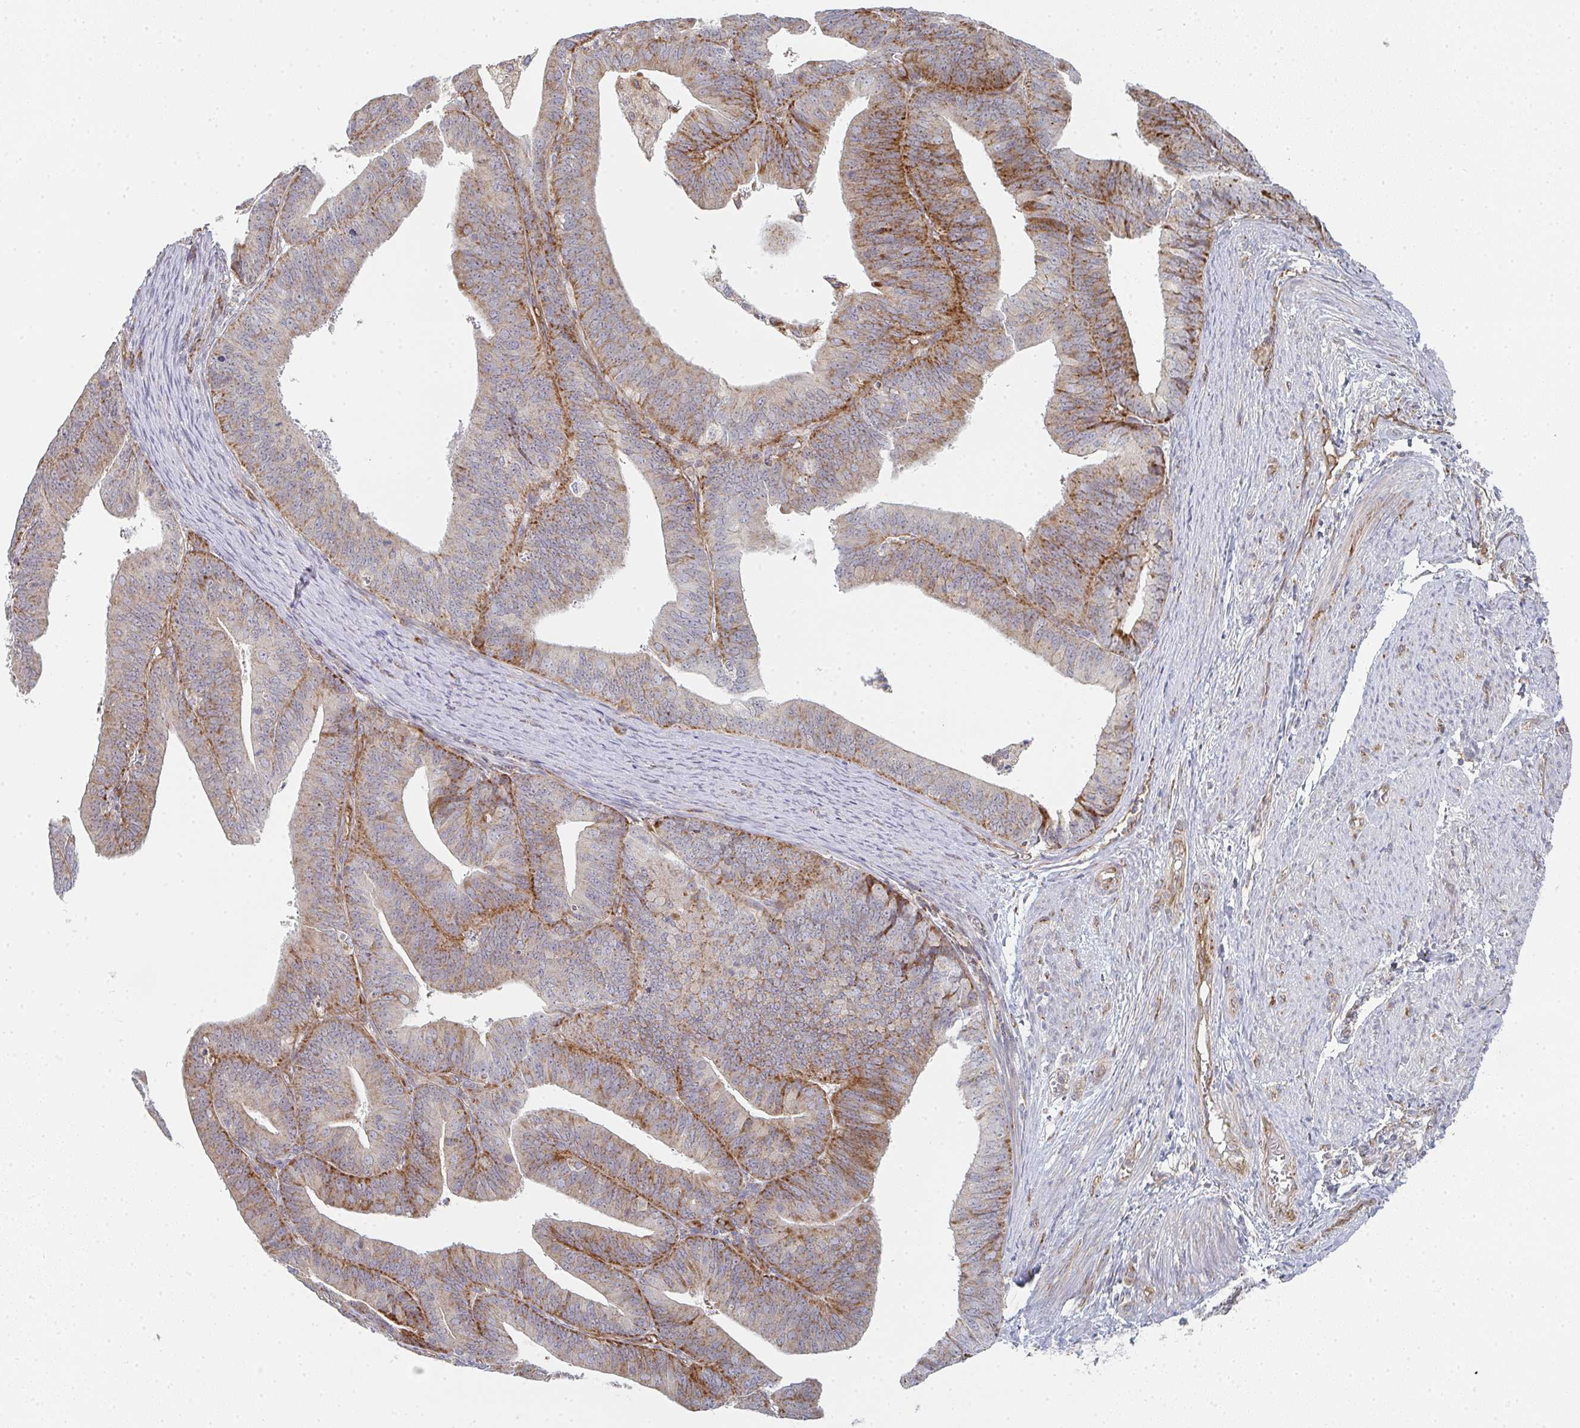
{"staining": {"intensity": "strong", "quantity": "<25%", "location": "cytoplasmic/membranous"}, "tissue": "endometrial cancer", "cell_type": "Tumor cells", "image_type": "cancer", "snomed": [{"axis": "morphology", "description": "Adenocarcinoma, NOS"}, {"axis": "topography", "description": "Endometrium"}], "caption": "Immunohistochemical staining of endometrial cancer (adenocarcinoma) reveals medium levels of strong cytoplasmic/membranous protein expression in approximately <25% of tumor cells.", "gene": "ZNF526", "patient": {"sex": "female", "age": 73}}